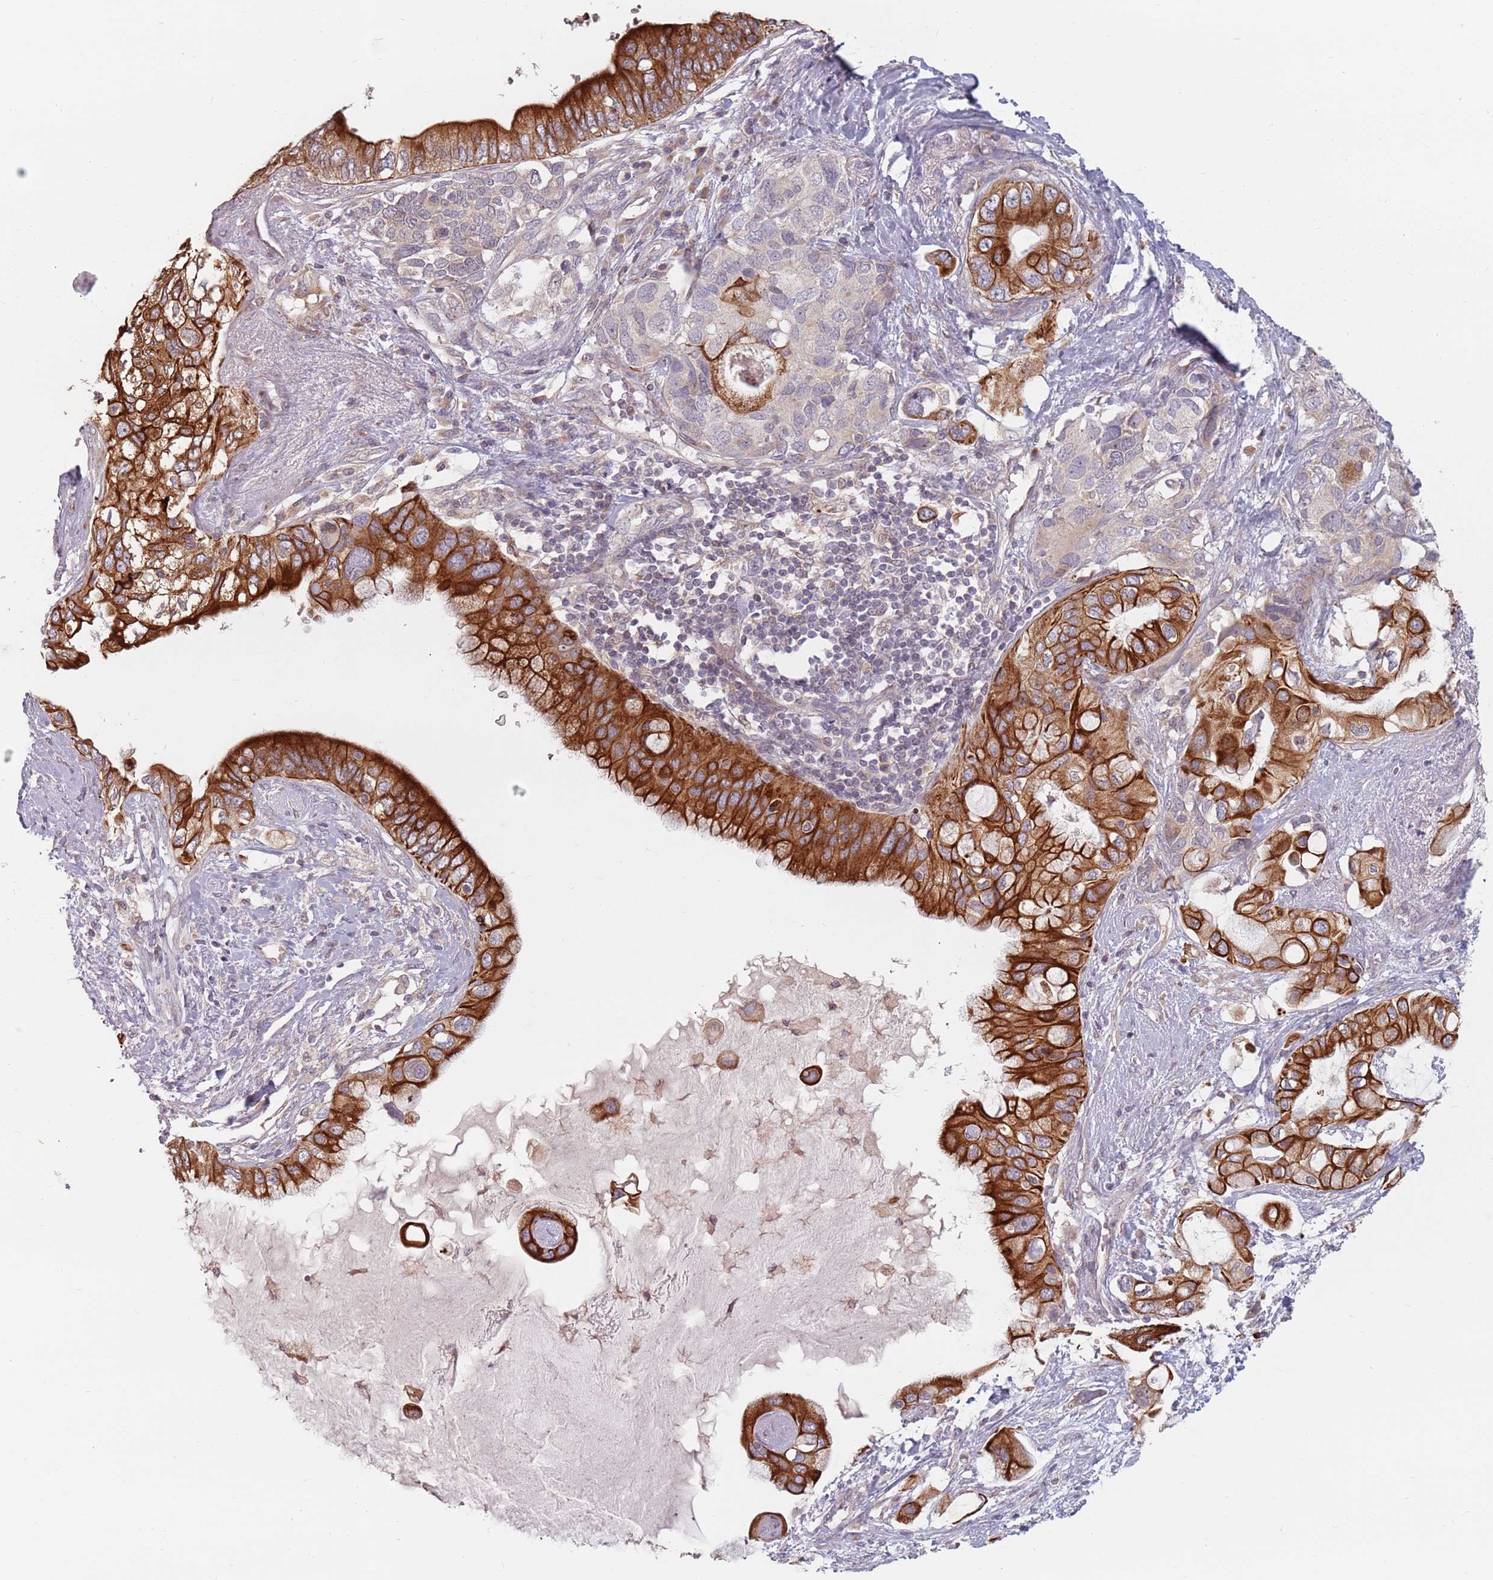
{"staining": {"intensity": "strong", "quantity": ">75%", "location": "cytoplasmic/membranous"}, "tissue": "pancreatic cancer", "cell_type": "Tumor cells", "image_type": "cancer", "snomed": [{"axis": "morphology", "description": "Adenocarcinoma, NOS"}, {"axis": "topography", "description": "Pancreas"}], "caption": "Pancreatic cancer was stained to show a protein in brown. There is high levels of strong cytoplasmic/membranous expression in about >75% of tumor cells. (Brightfield microscopy of DAB IHC at high magnification).", "gene": "ADAL", "patient": {"sex": "female", "age": 56}}